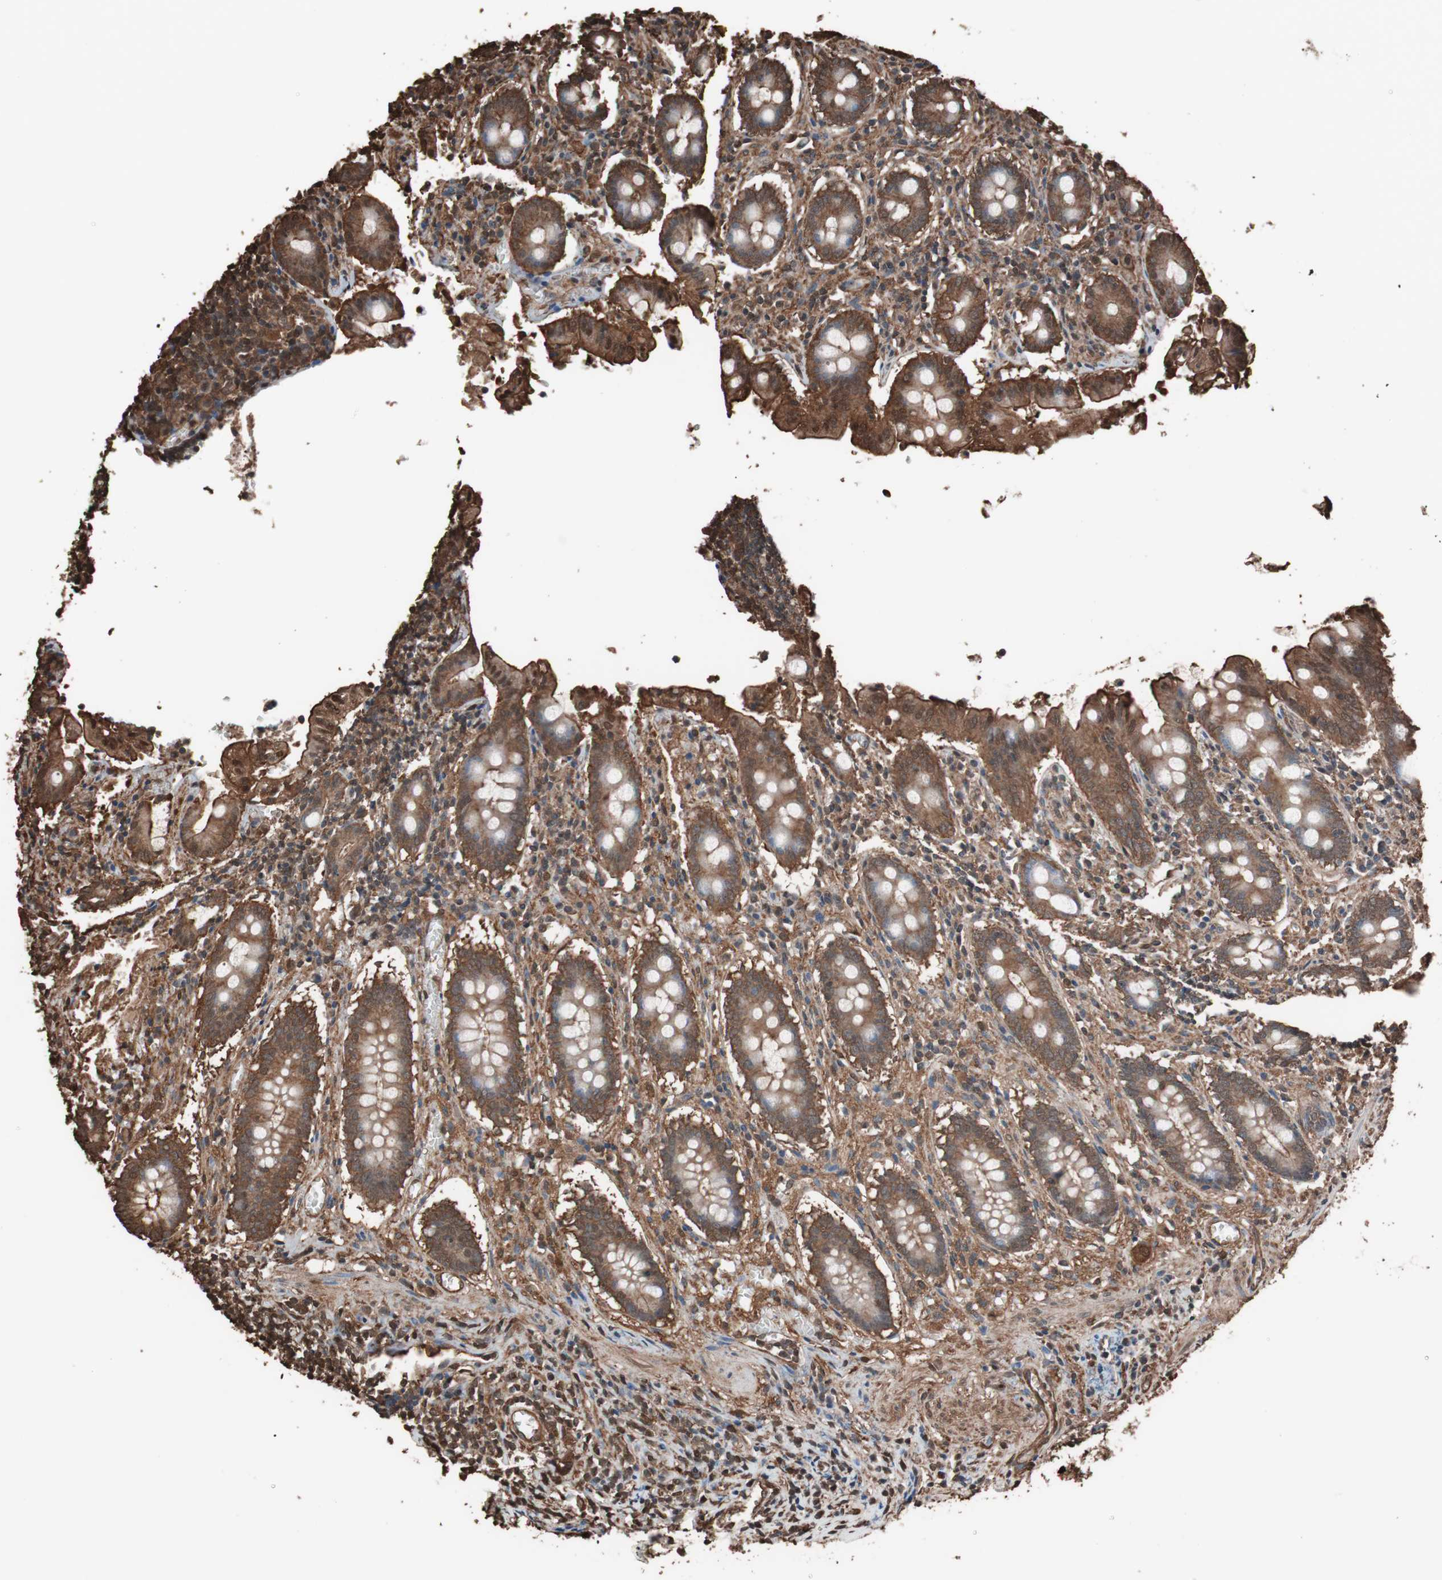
{"staining": {"intensity": "strong", "quantity": ">75%", "location": "cytoplasmic/membranous"}, "tissue": "appendix", "cell_type": "Glandular cells", "image_type": "normal", "snomed": [{"axis": "morphology", "description": "Normal tissue, NOS"}, {"axis": "topography", "description": "Appendix"}], "caption": "A histopathology image of appendix stained for a protein reveals strong cytoplasmic/membranous brown staining in glandular cells.", "gene": "CALM2", "patient": {"sex": "female", "age": 50}}